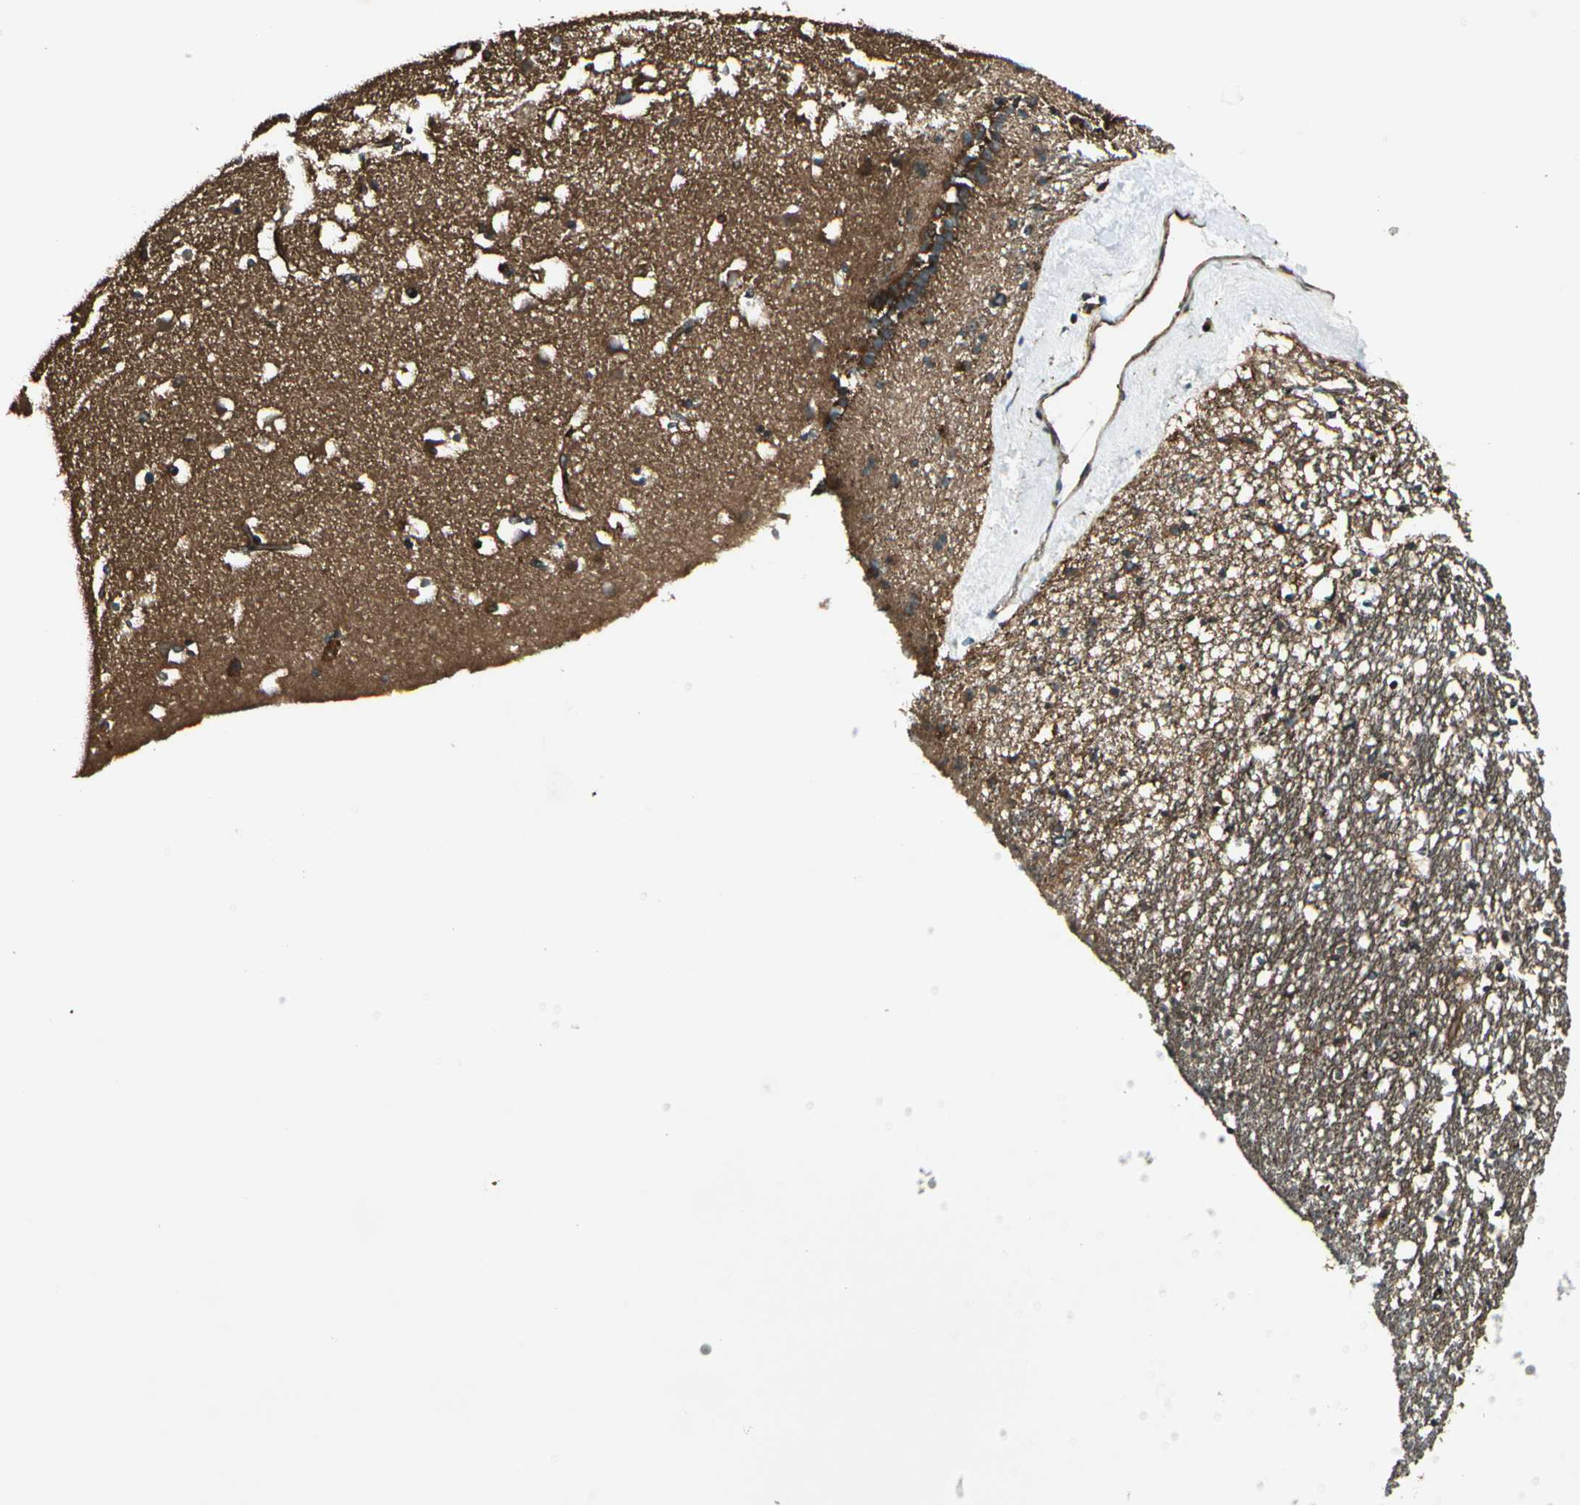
{"staining": {"intensity": "strong", "quantity": ">75%", "location": "cytoplasmic/membranous"}, "tissue": "caudate", "cell_type": "Glial cells", "image_type": "normal", "snomed": [{"axis": "morphology", "description": "Normal tissue, NOS"}, {"axis": "topography", "description": "Lateral ventricle wall"}], "caption": "Immunohistochemistry (IHC) of benign caudate exhibits high levels of strong cytoplasmic/membranous expression in about >75% of glial cells. (IHC, brightfield microscopy, high magnification).", "gene": "FKBP15", "patient": {"sex": "male", "age": 45}}